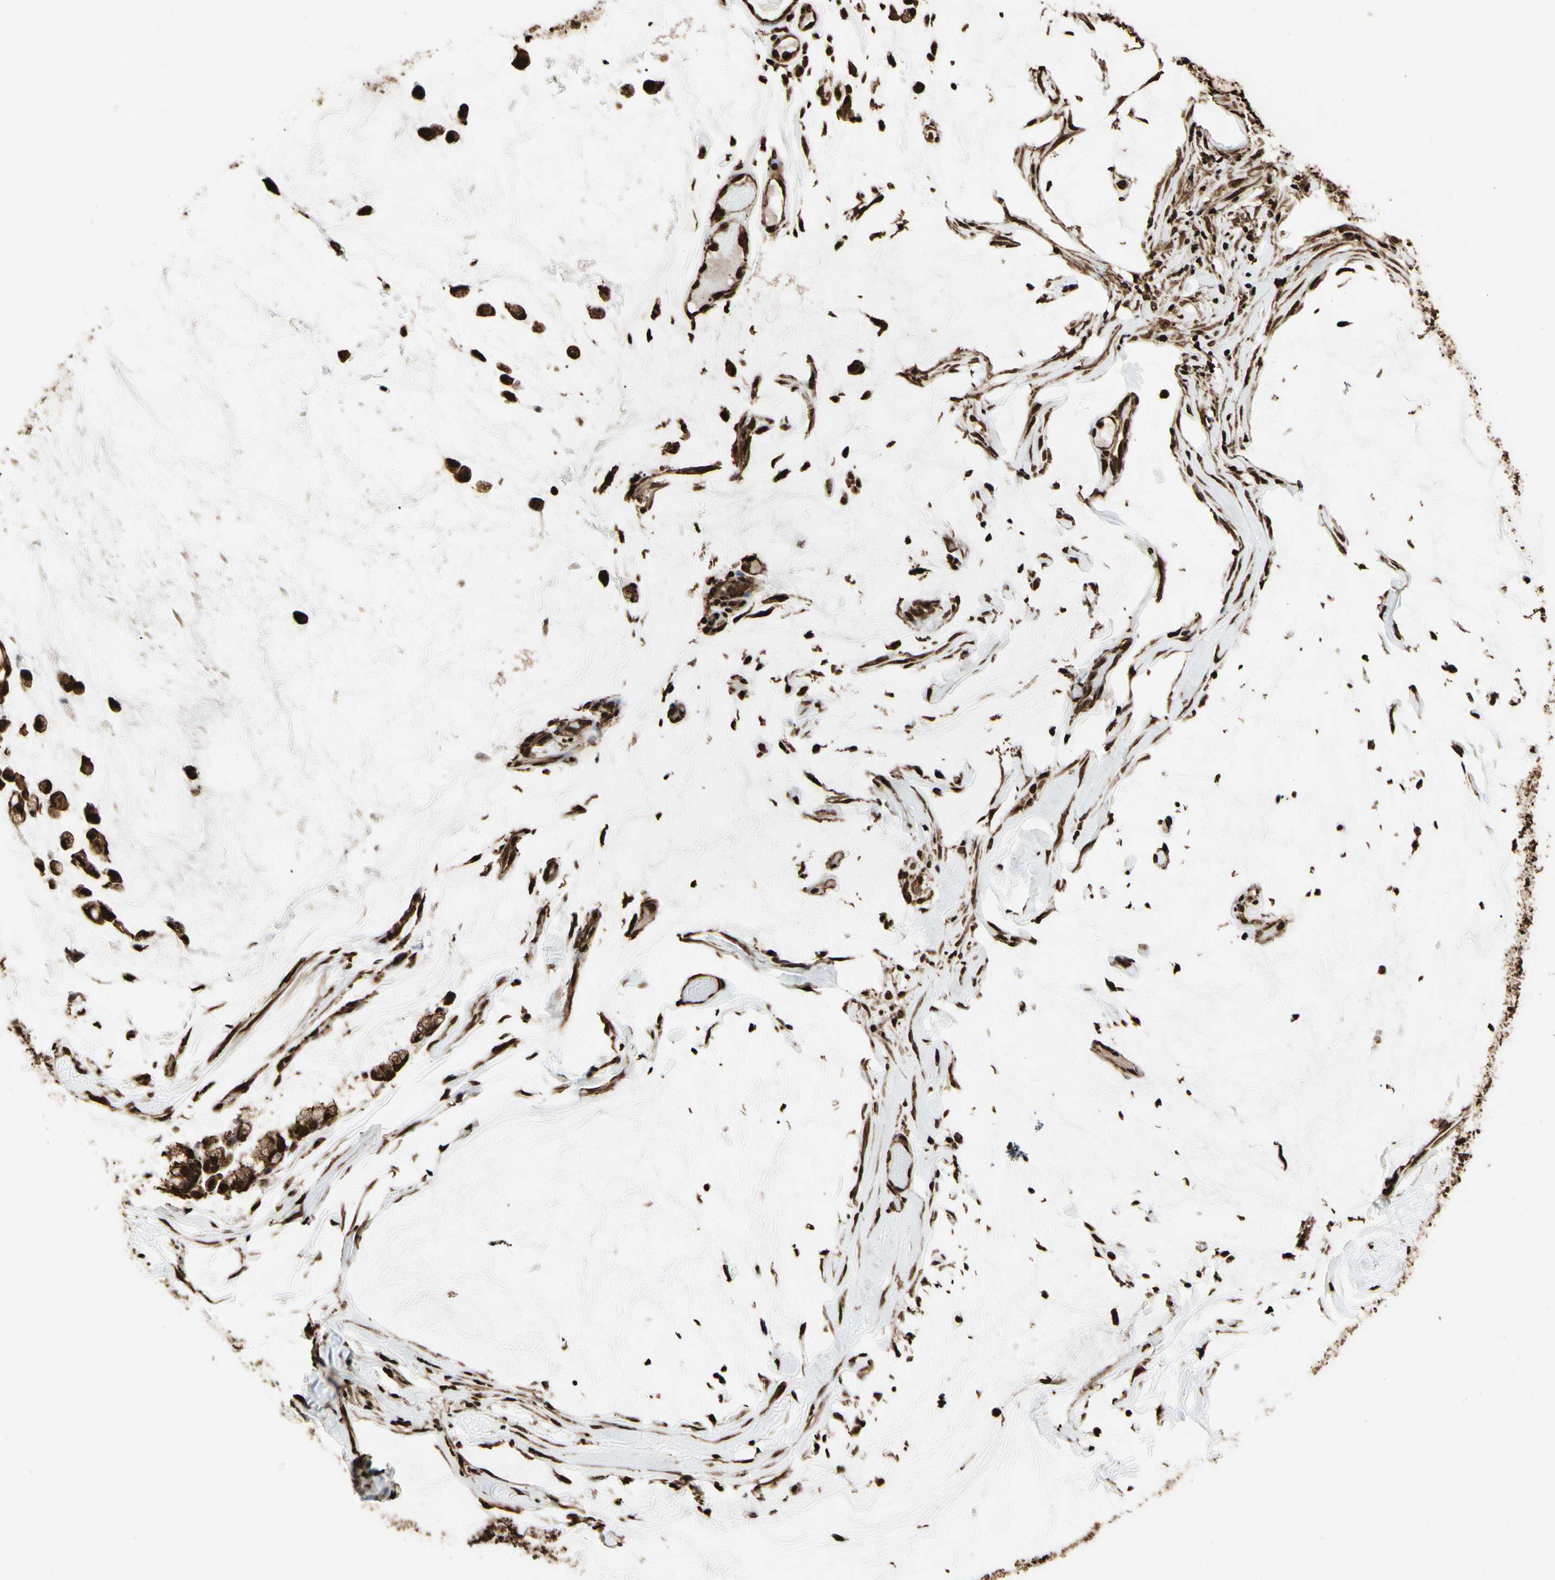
{"staining": {"intensity": "strong", "quantity": ">75%", "location": "cytoplasmic/membranous,nuclear"}, "tissue": "ovarian cancer", "cell_type": "Tumor cells", "image_type": "cancer", "snomed": [{"axis": "morphology", "description": "Cystadenocarcinoma, mucinous, NOS"}, {"axis": "topography", "description": "Ovary"}], "caption": "This histopathology image shows ovarian mucinous cystadenocarcinoma stained with immunohistochemistry to label a protein in brown. The cytoplasmic/membranous and nuclear of tumor cells show strong positivity for the protein. Nuclei are counter-stained blue.", "gene": "HNRNPK", "patient": {"sex": "female", "age": 39}}